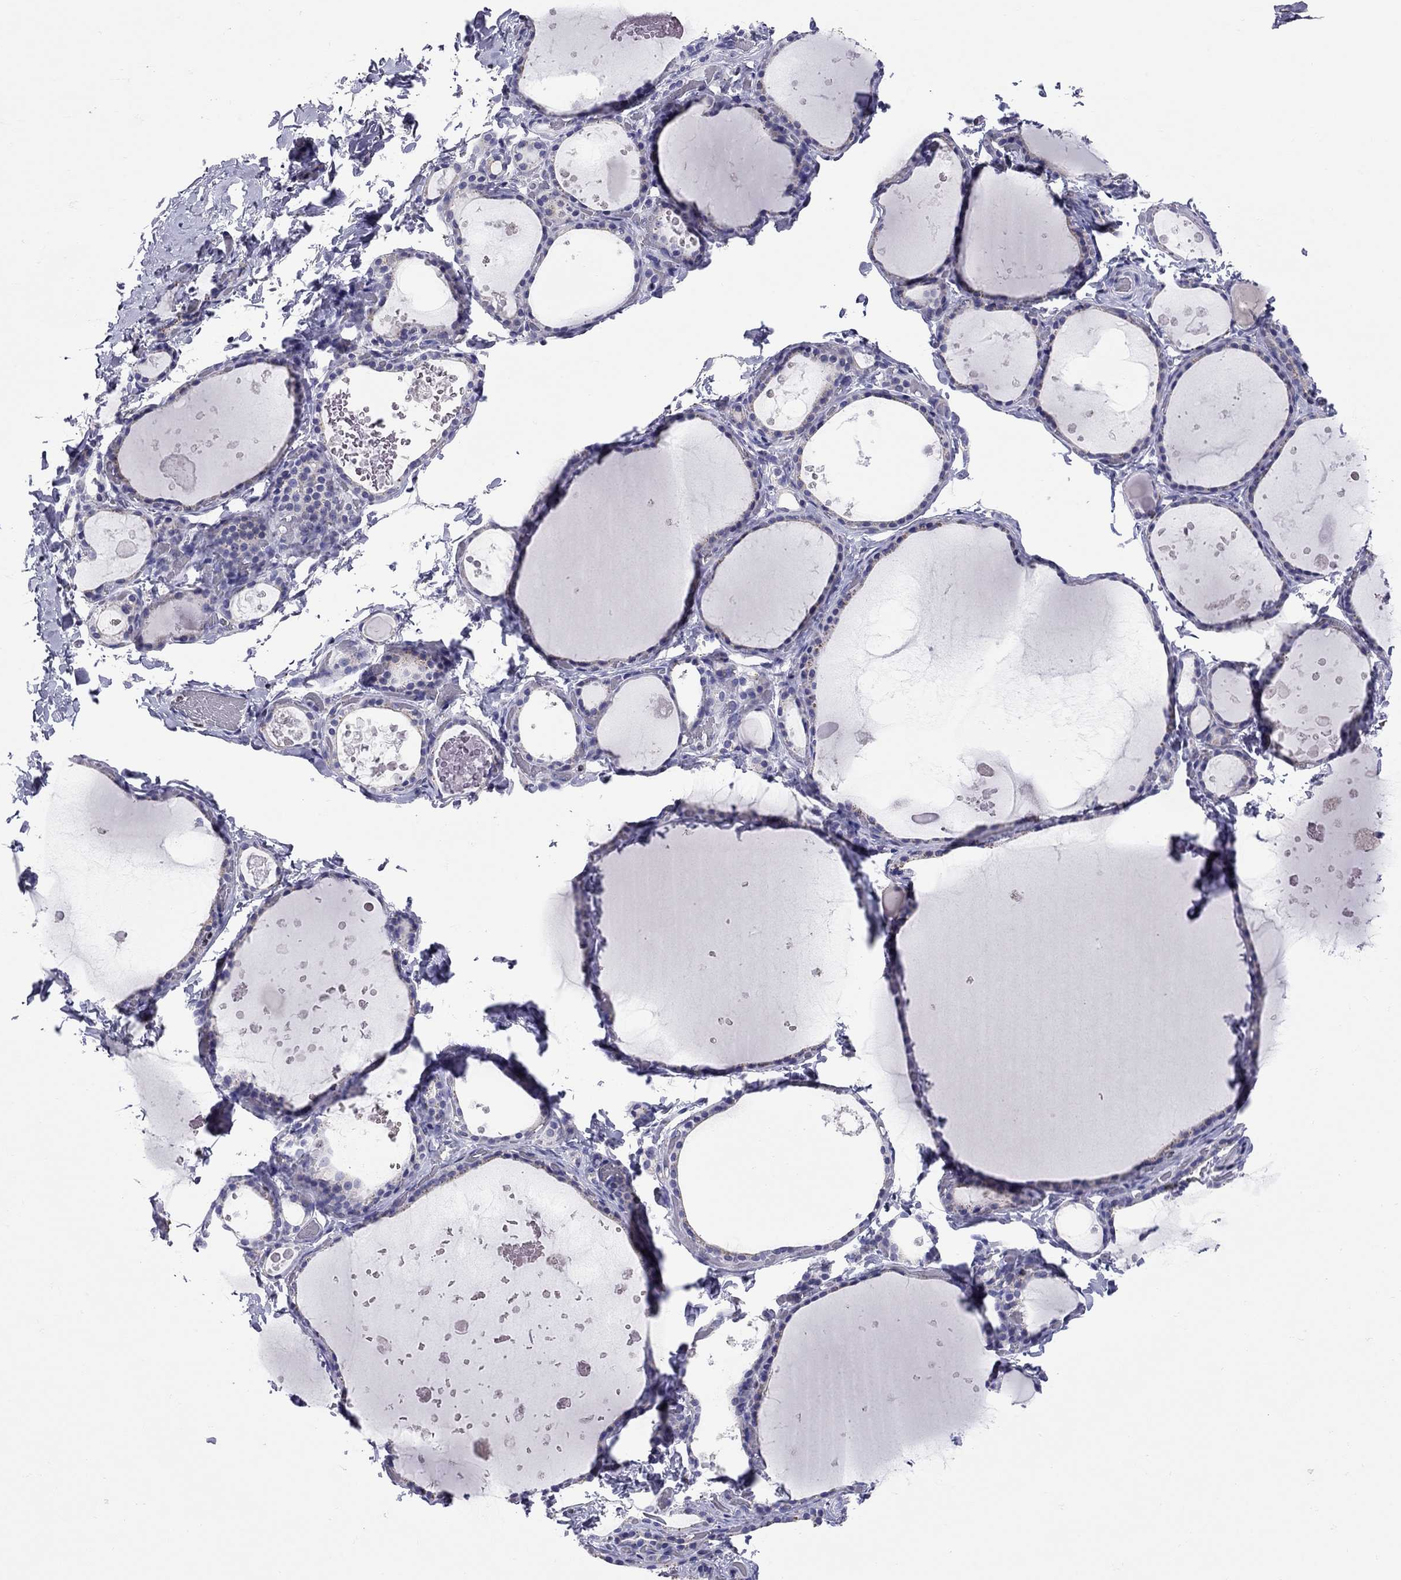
{"staining": {"intensity": "negative", "quantity": "none", "location": "none"}, "tissue": "thyroid gland", "cell_type": "Glandular cells", "image_type": "normal", "snomed": [{"axis": "morphology", "description": "Normal tissue, NOS"}, {"axis": "topography", "description": "Thyroid gland"}], "caption": "This is an IHC photomicrograph of unremarkable thyroid gland. There is no positivity in glandular cells.", "gene": "SLC46A2", "patient": {"sex": "female", "age": 56}}